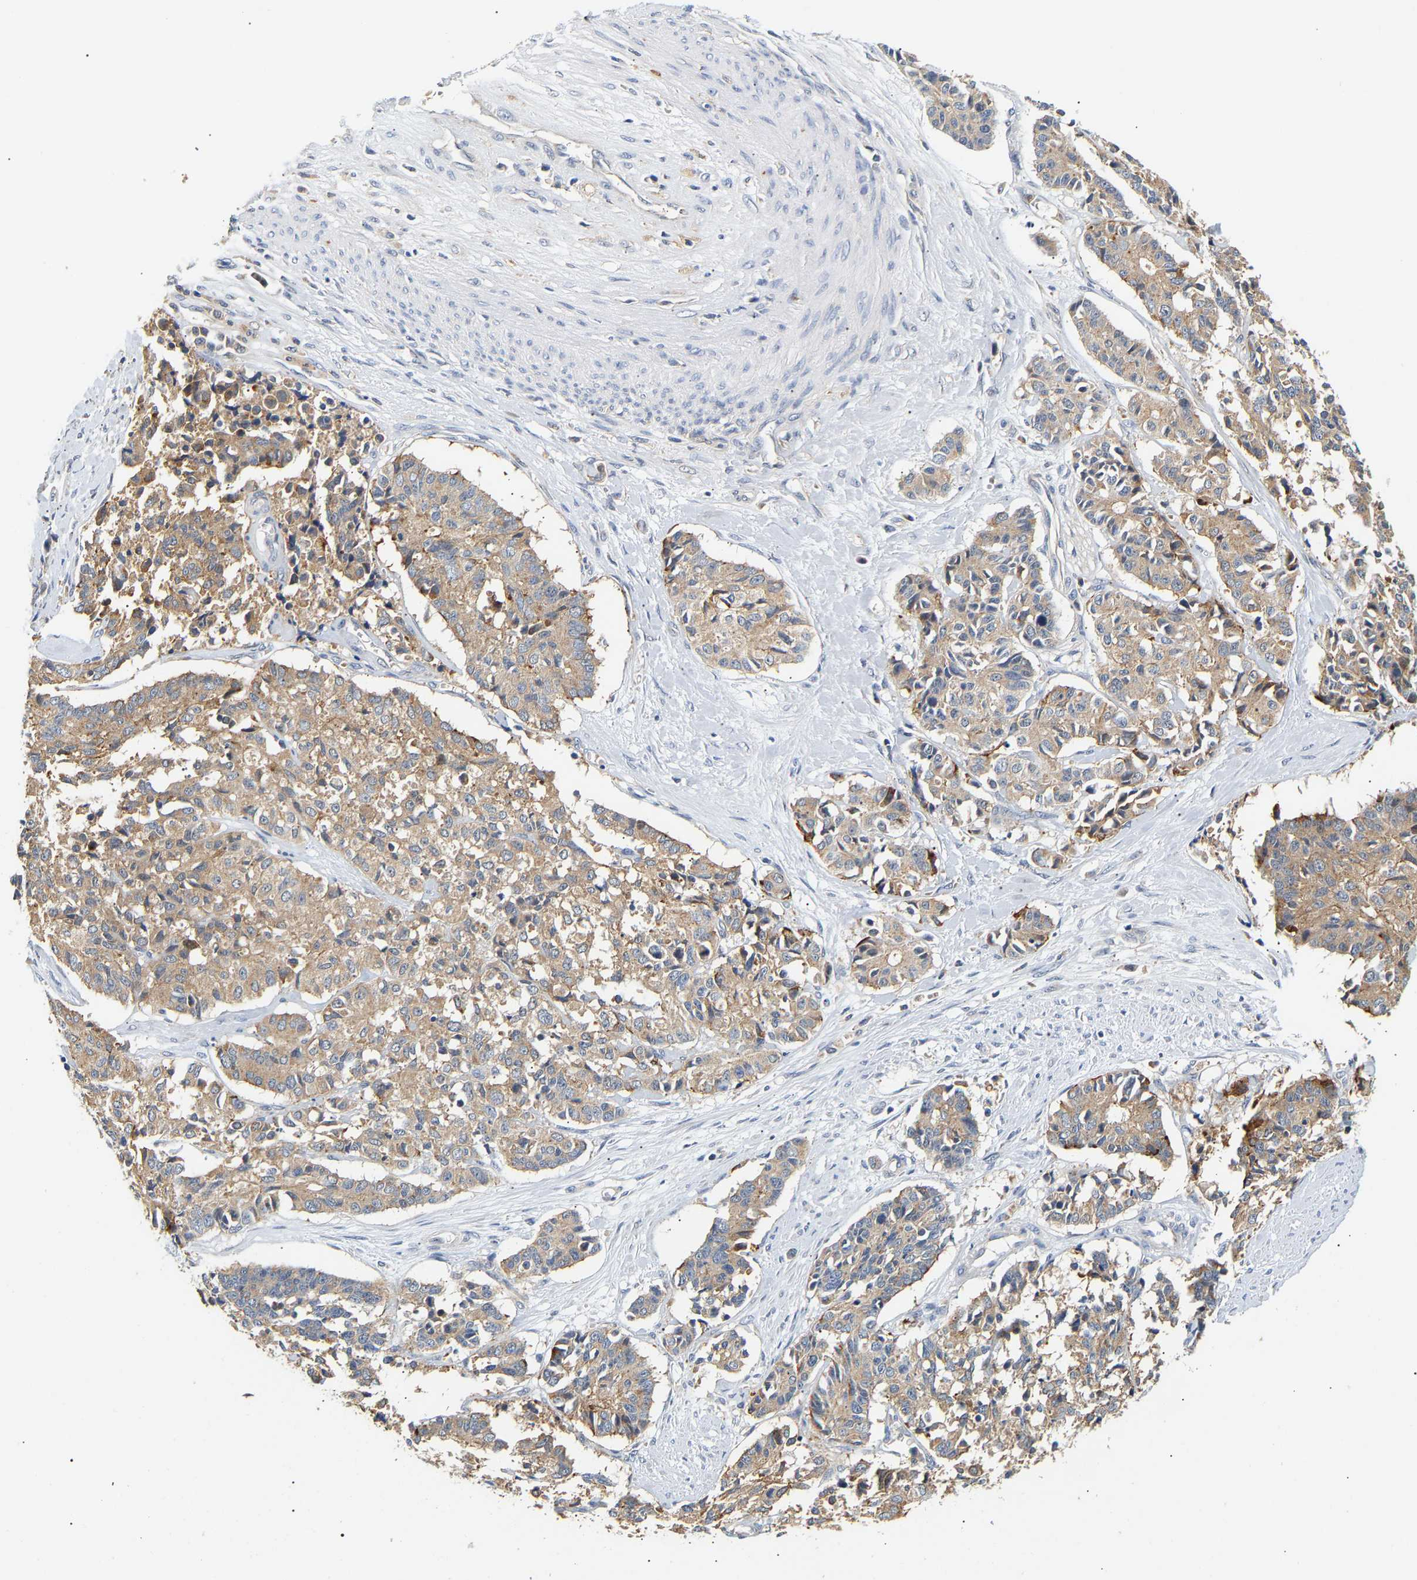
{"staining": {"intensity": "moderate", "quantity": ">75%", "location": "cytoplasmic/membranous"}, "tissue": "cervical cancer", "cell_type": "Tumor cells", "image_type": "cancer", "snomed": [{"axis": "morphology", "description": "Squamous cell carcinoma, NOS"}, {"axis": "topography", "description": "Cervix"}], "caption": "Cervical cancer (squamous cell carcinoma) tissue exhibits moderate cytoplasmic/membranous staining in about >75% of tumor cells, visualized by immunohistochemistry. The protein of interest is shown in brown color, while the nuclei are stained blue.", "gene": "PPID", "patient": {"sex": "female", "age": 35}}